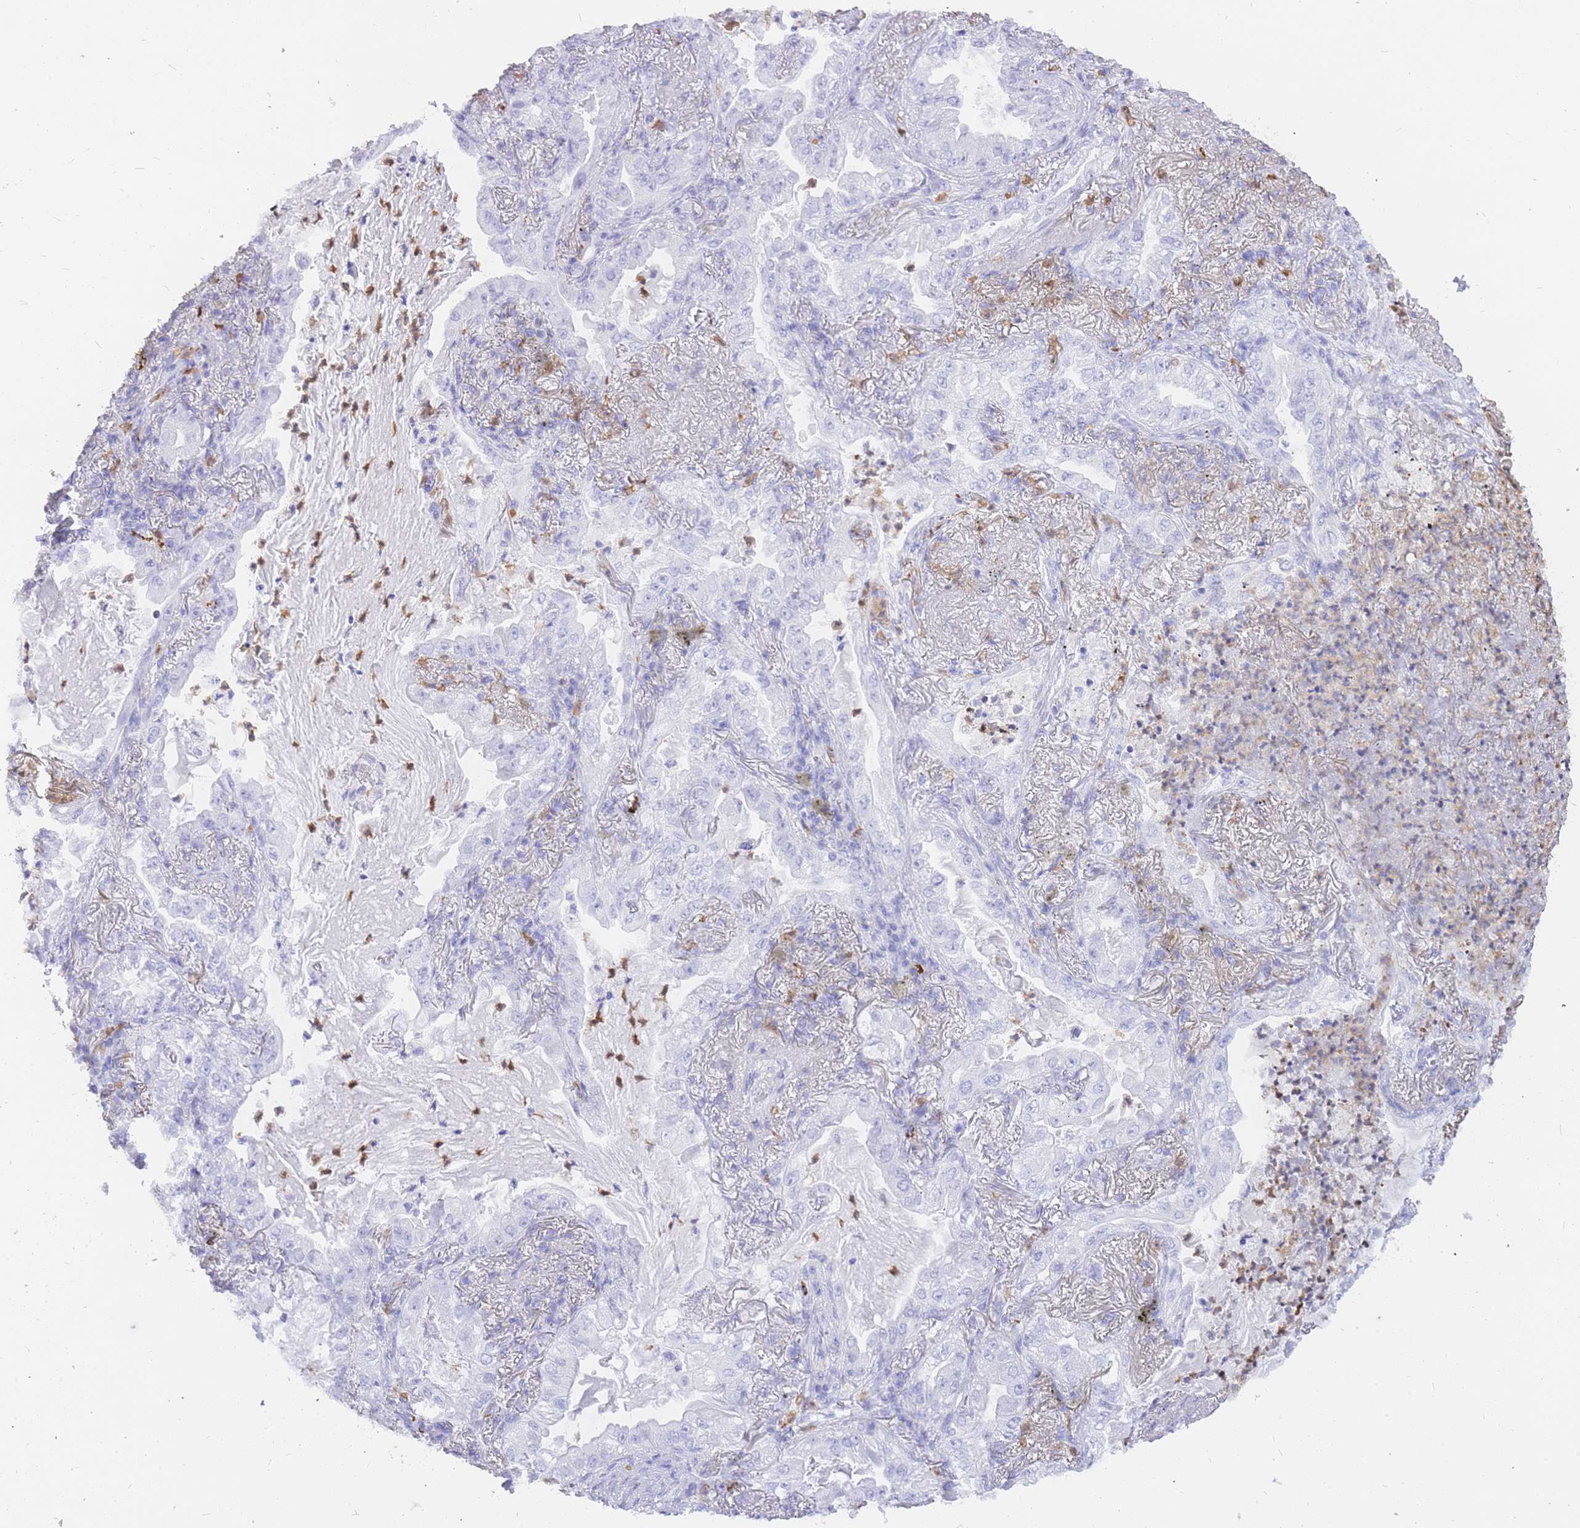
{"staining": {"intensity": "negative", "quantity": "none", "location": "none"}, "tissue": "lung cancer", "cell_type": "Tumor cells", "image_type": "cancer", "snomed": [{"axis": "morphology", "description": "Adenocarcinoma, NOS"}, {"axis": "topography", "description": "Lung"}], "caption": "Human lung cancer (adenocarcinoma) stained for a protein using IHC displays no staining in tumor cells.", "gene": "HERC1", "patient": {"sex": "female", "age": 73}}